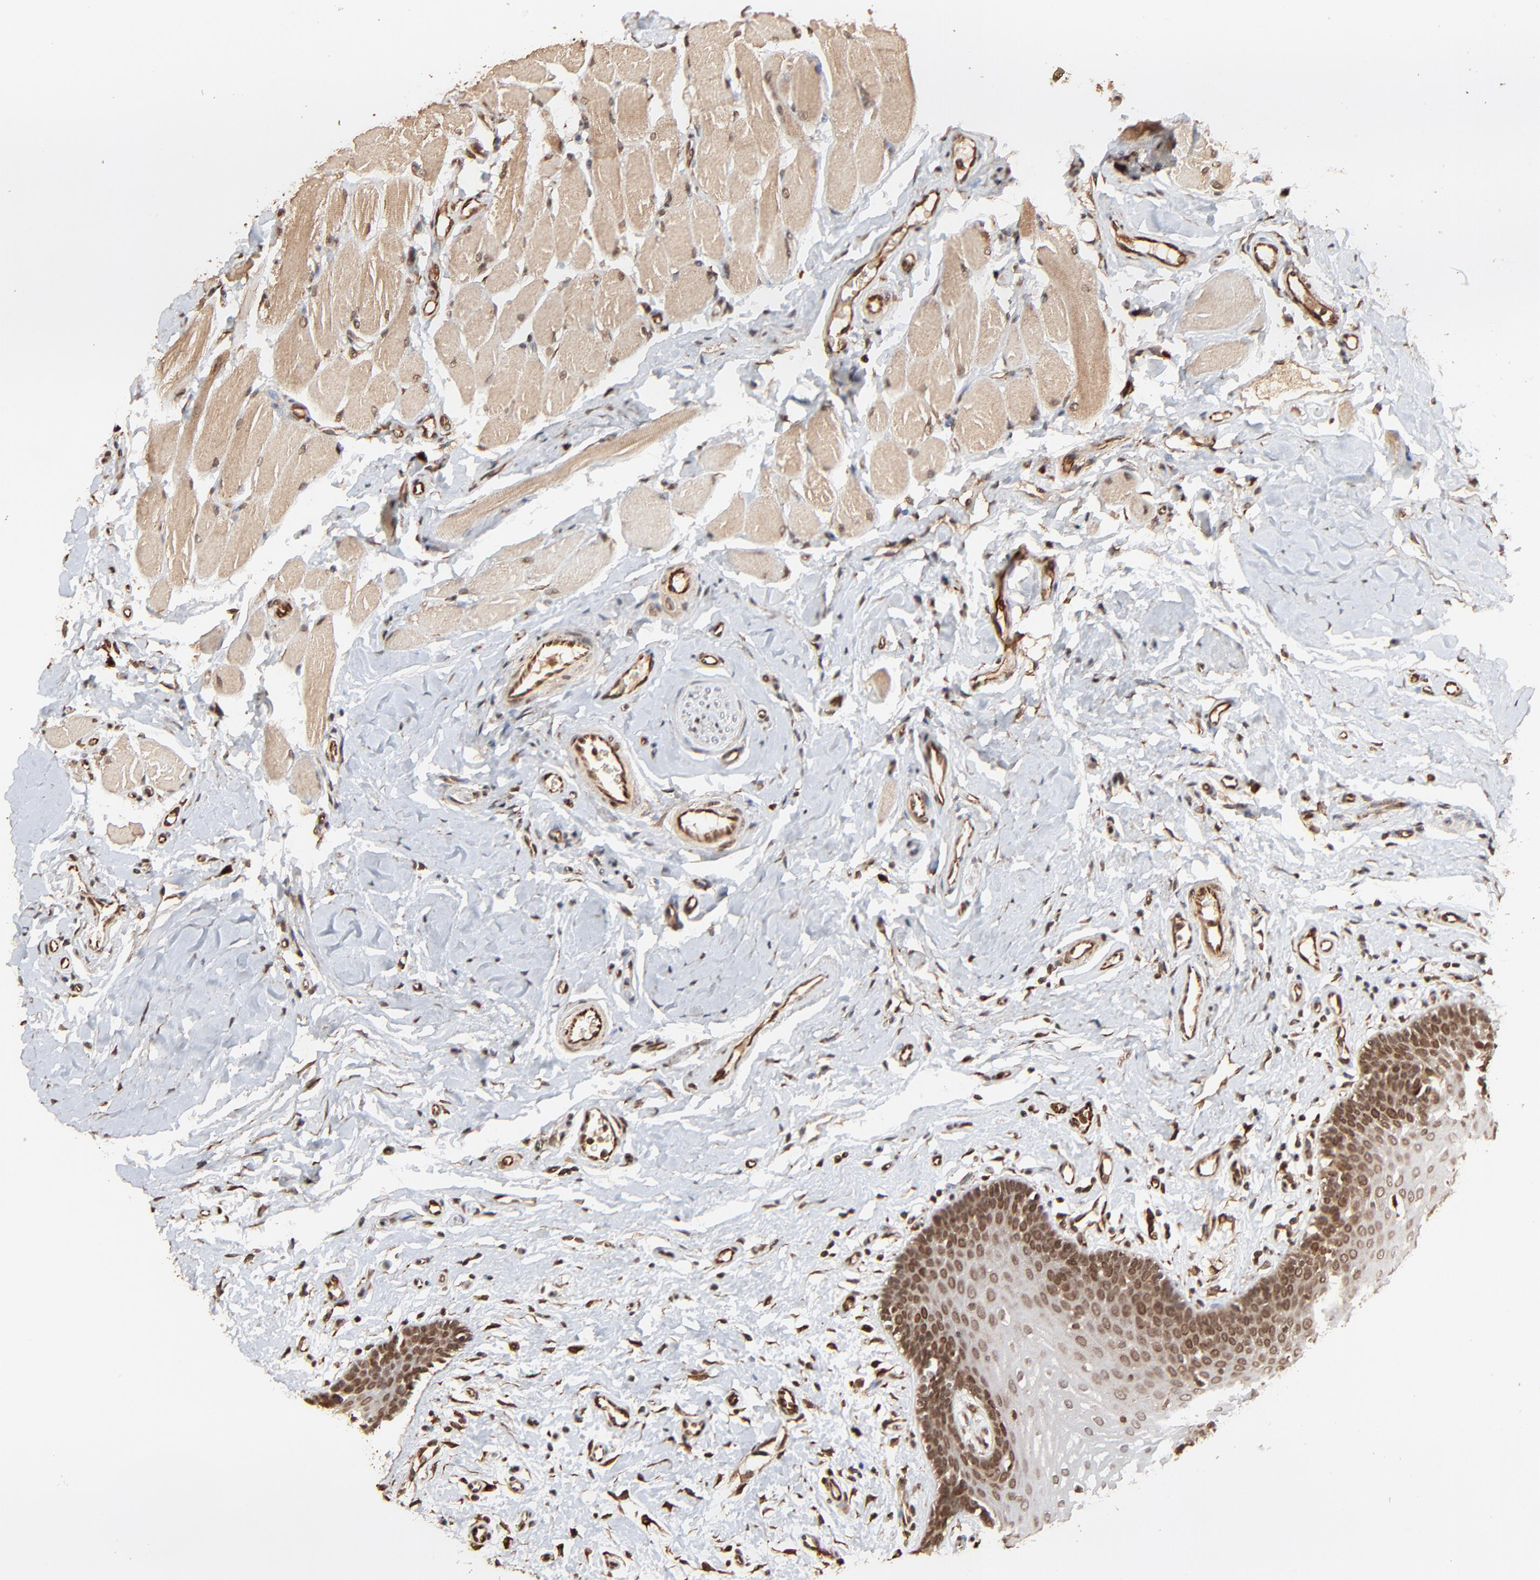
{"staining": {"intensity": "moderate", "quantity": "25%-75%", "location": "nuclear"}, "tissue": "oral mucosa", "cell_type": "Squamous epithelial cells", "image_type": "normal", "snomed": [{"axis": "morphology", "description": "Normal tissue, NOS"}, {"axis": "topography", "description": "Oral tissue"}], "caption": "IHC staining of benign oral mucosa, which displays medium levels of moderate nuclear positivity in approximately 25%-75% of squamous epithelial cells indicating moderate nuclear protein expression. The staining was performed using DAB (3,3'-diaminobenzidine) (brown) for protein detection and nuclei were counterstained in hematoxylin (blue).", "gene": "FAM227A", "patient": {"sex": "male", "age": 62}}